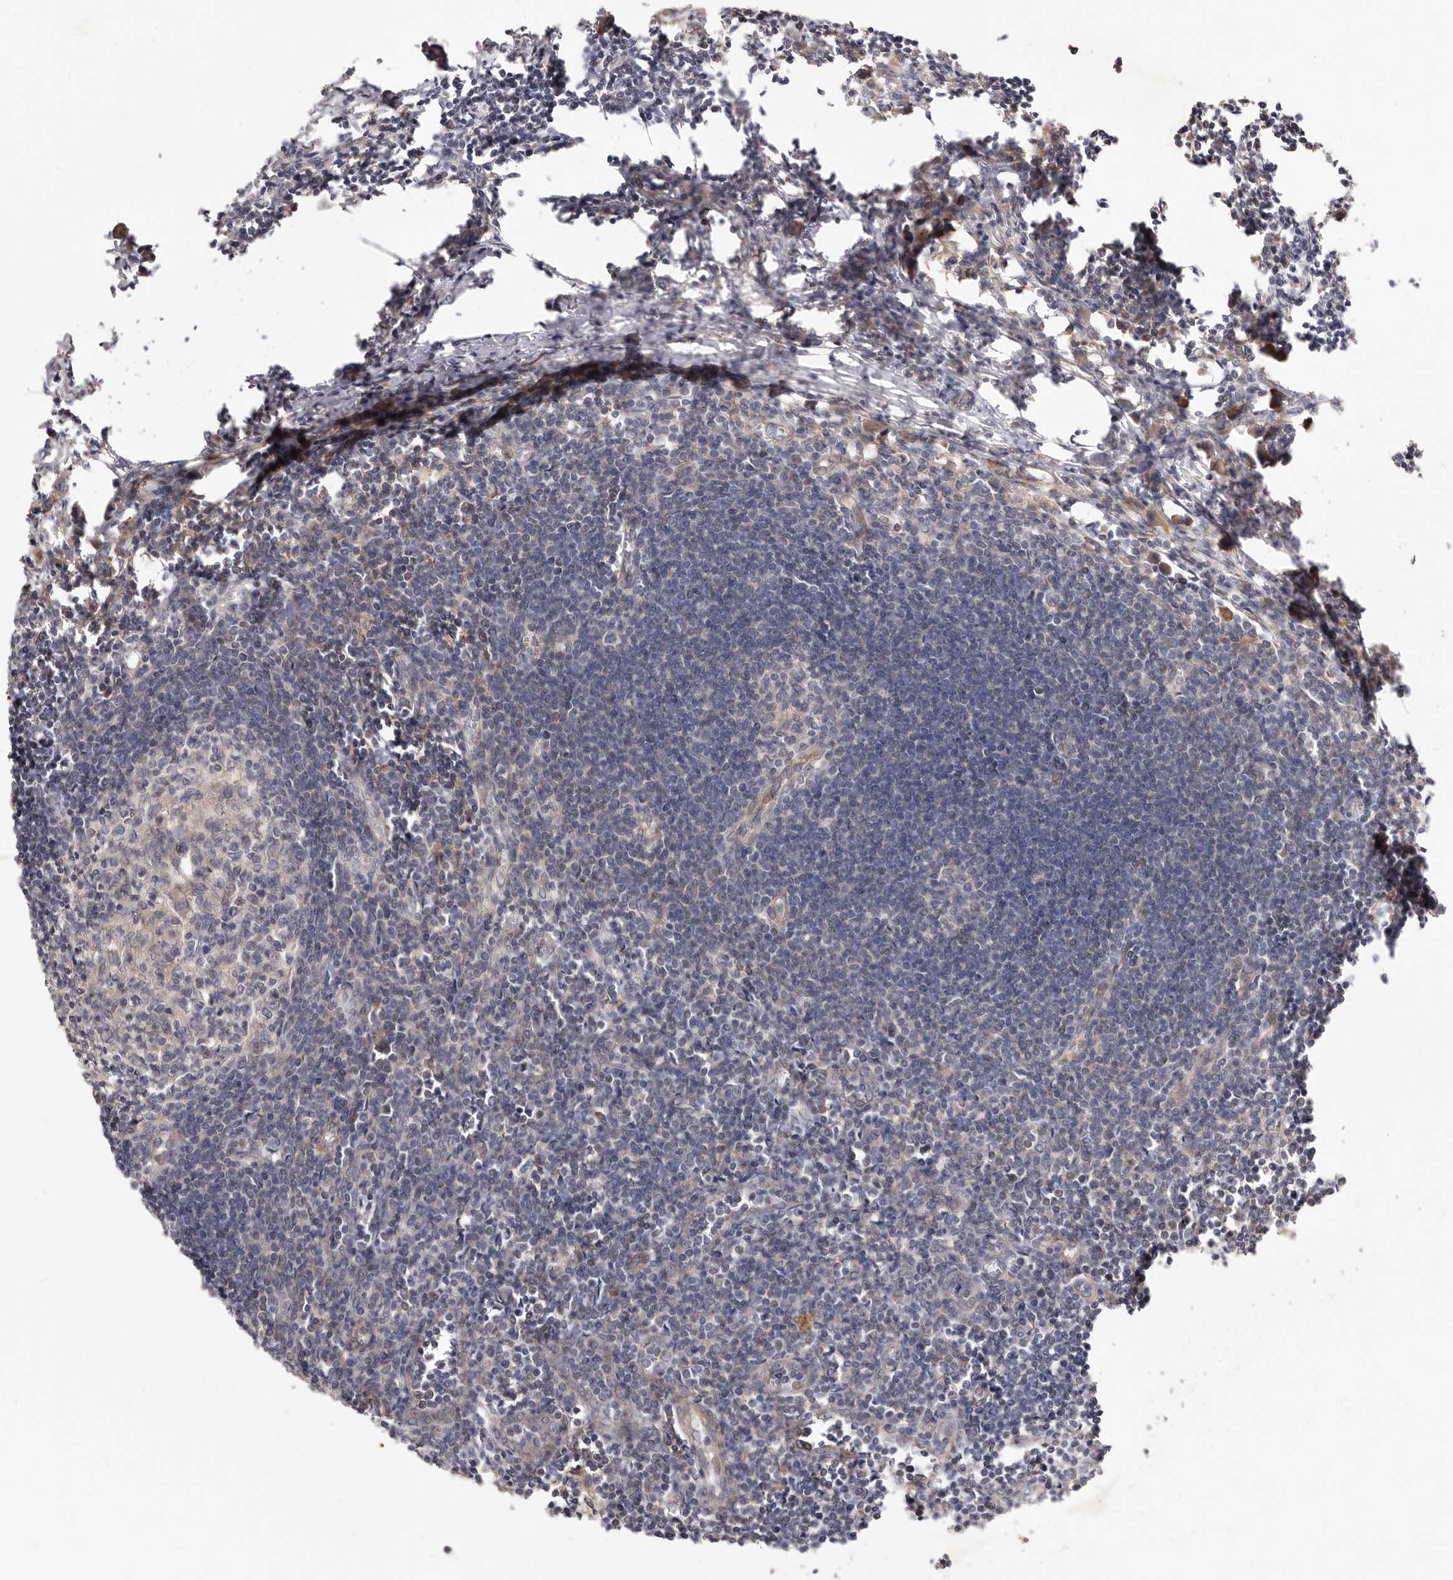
{"staining": {"intensity": "negative", "quantity": "none", "location": "none"}, "tissue": "lymph node", "cell_type": "Germinal center cells", "image_type": "normal", "snomed": [{"axis": "morphology", "description": "Normal tissue, NOS"}, {"axis": "morphology", "description": "Malignant melanoma, Metastatic site"}, {"axis": "topography", "description": "Lymph node"}], "caption": "This is an IHC photomicrograph of benign lymph node. There is no expression in germinal center cells.", "gene": "ADAMTS9", "patient": {"sex": "male", "age": 41}}